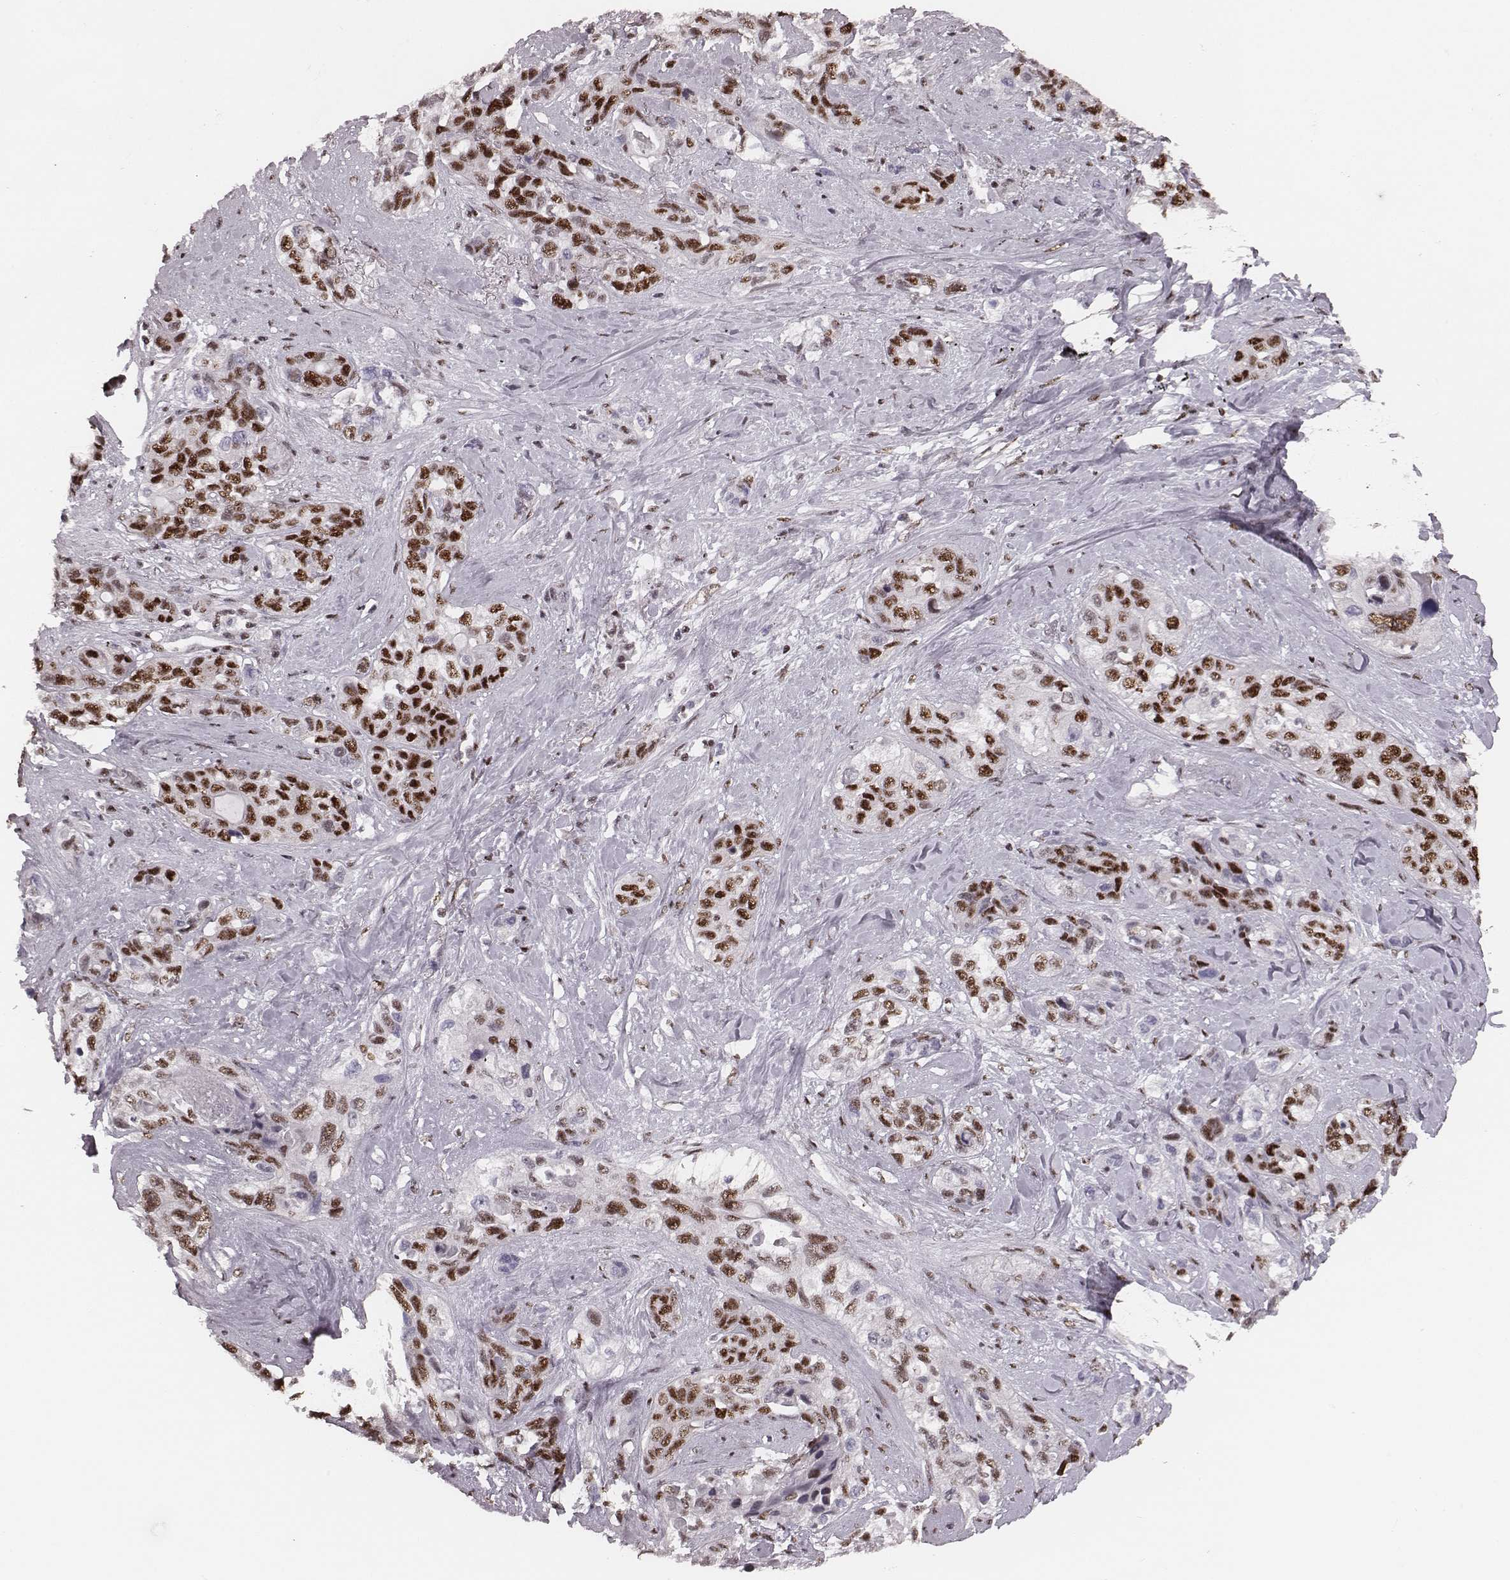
{"staining": {"intensity": "strong", "quantity": ">75%", "location": "nuclear"}, "tissue": "lung cancer", "cell_type": "Tumor cells", "image_type": "cancer", "snomed": [{"axis": "morphology", "description": "Squamous cell carcinoma, NOS"}, {"axis": "topography", "description": "Lung"}], "caption": "A high amount of strong nuclear positivity is identified in approximately >75% of tumor cells in squamous cell carcinoma (lung) tissue.", "gene": "LUC7L", "patient": {"sex": "female", "age": 70}}